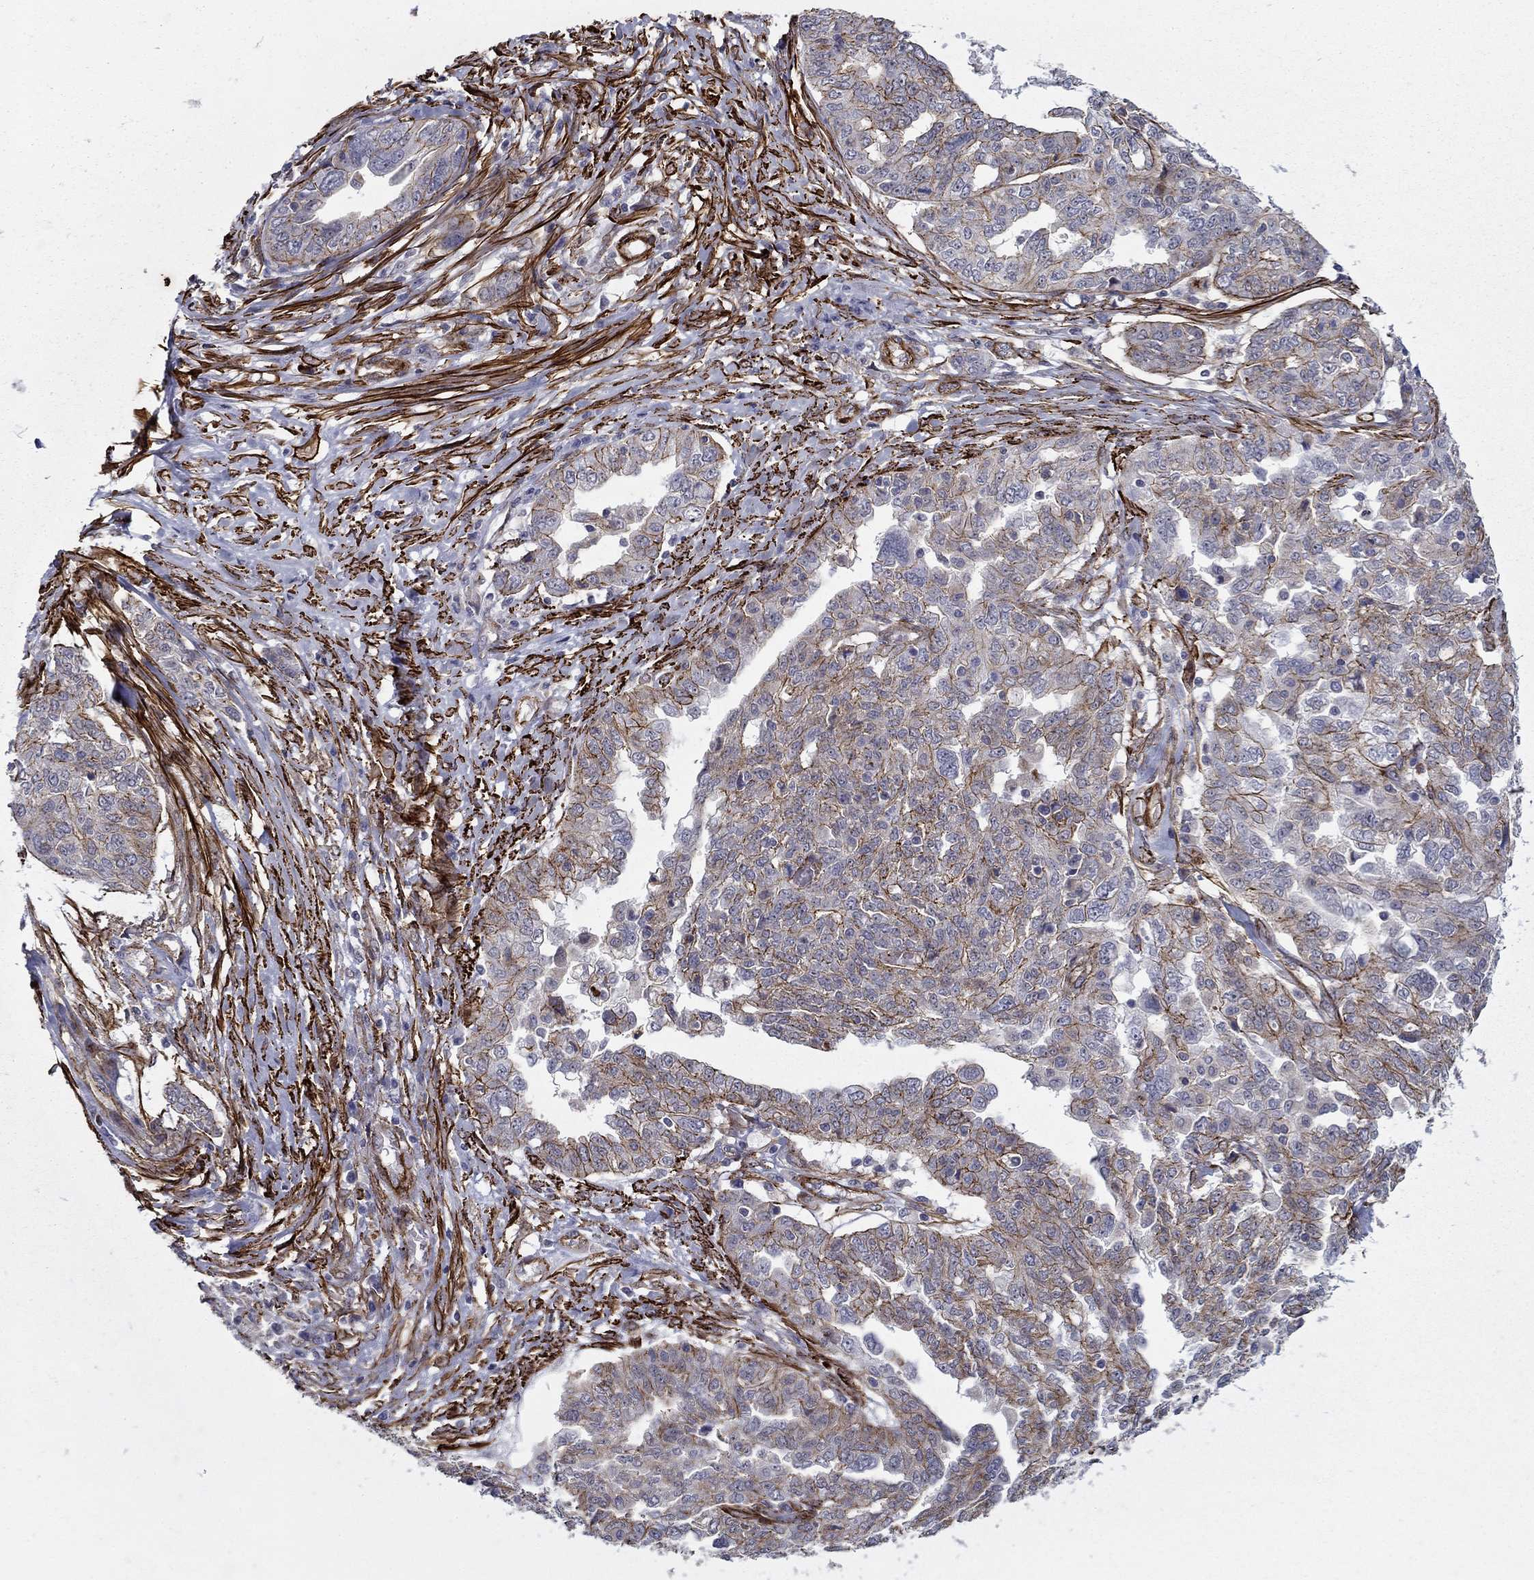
{"staining": {"intensity": "strong", "quantity": "<25%", "location": "cytoplasmic/membranous"}, "tissue": "ovarian cancer", "cell_type": "Tumor cells", "image_type": "cancer", "snomed": [{"axis": "morphology", "description": "Cystadenocarcinoma, serous, NOS"}, {"axis": "topography", "description": "Ovary"}], "caption": "High-power microscopy captured an immunohistochemistry (IHC) image of ovarian cancer, revealing strong cytoplasmic/membranous positivity in about <25% of tumor cells. The protein of interest is stained brown, and the nuclei are stained in blue (DAB IHC with brightfield microscopy, high magnification).", "gene": "KRBA1", "patient": {"sex": "female", "age": 67}}